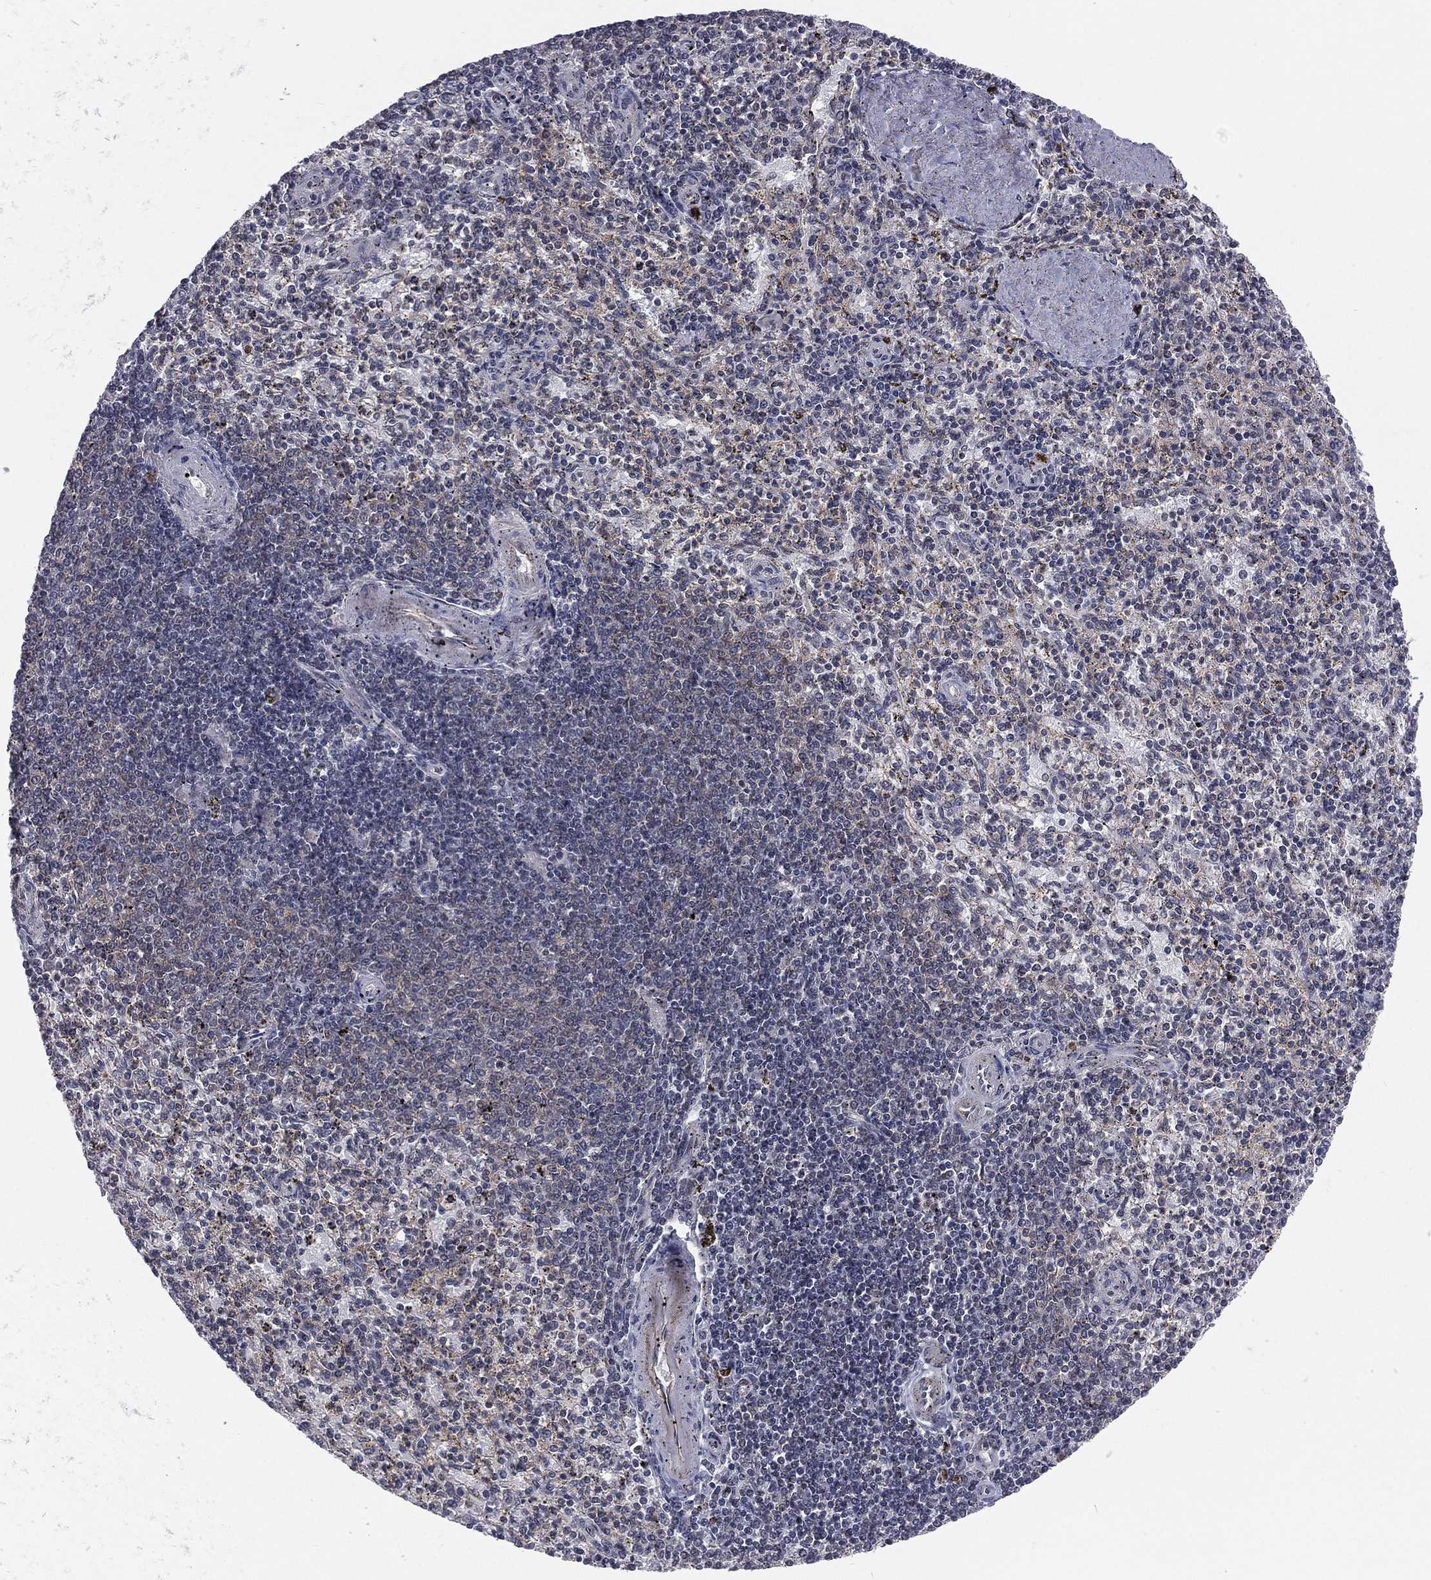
{"staining": {"intensity": "negative", "quantity": "none", "location": "none"}, "tissue": "spleen", "cell_type": "Cells in red pulp", "image_type": "normal", "snomed": [{"axis": "morphology", "description": "Normal tissue, NOS"}, {"axis": "topography", "description": "Spleen"}], "caption": "High power microscopy micrograph of an IHC photomicrograph of normal spleen, revealing no significant positivity in cells in red pulp.", "gene": "MORC2", "patient": {"sex": "female", "age": 37}}